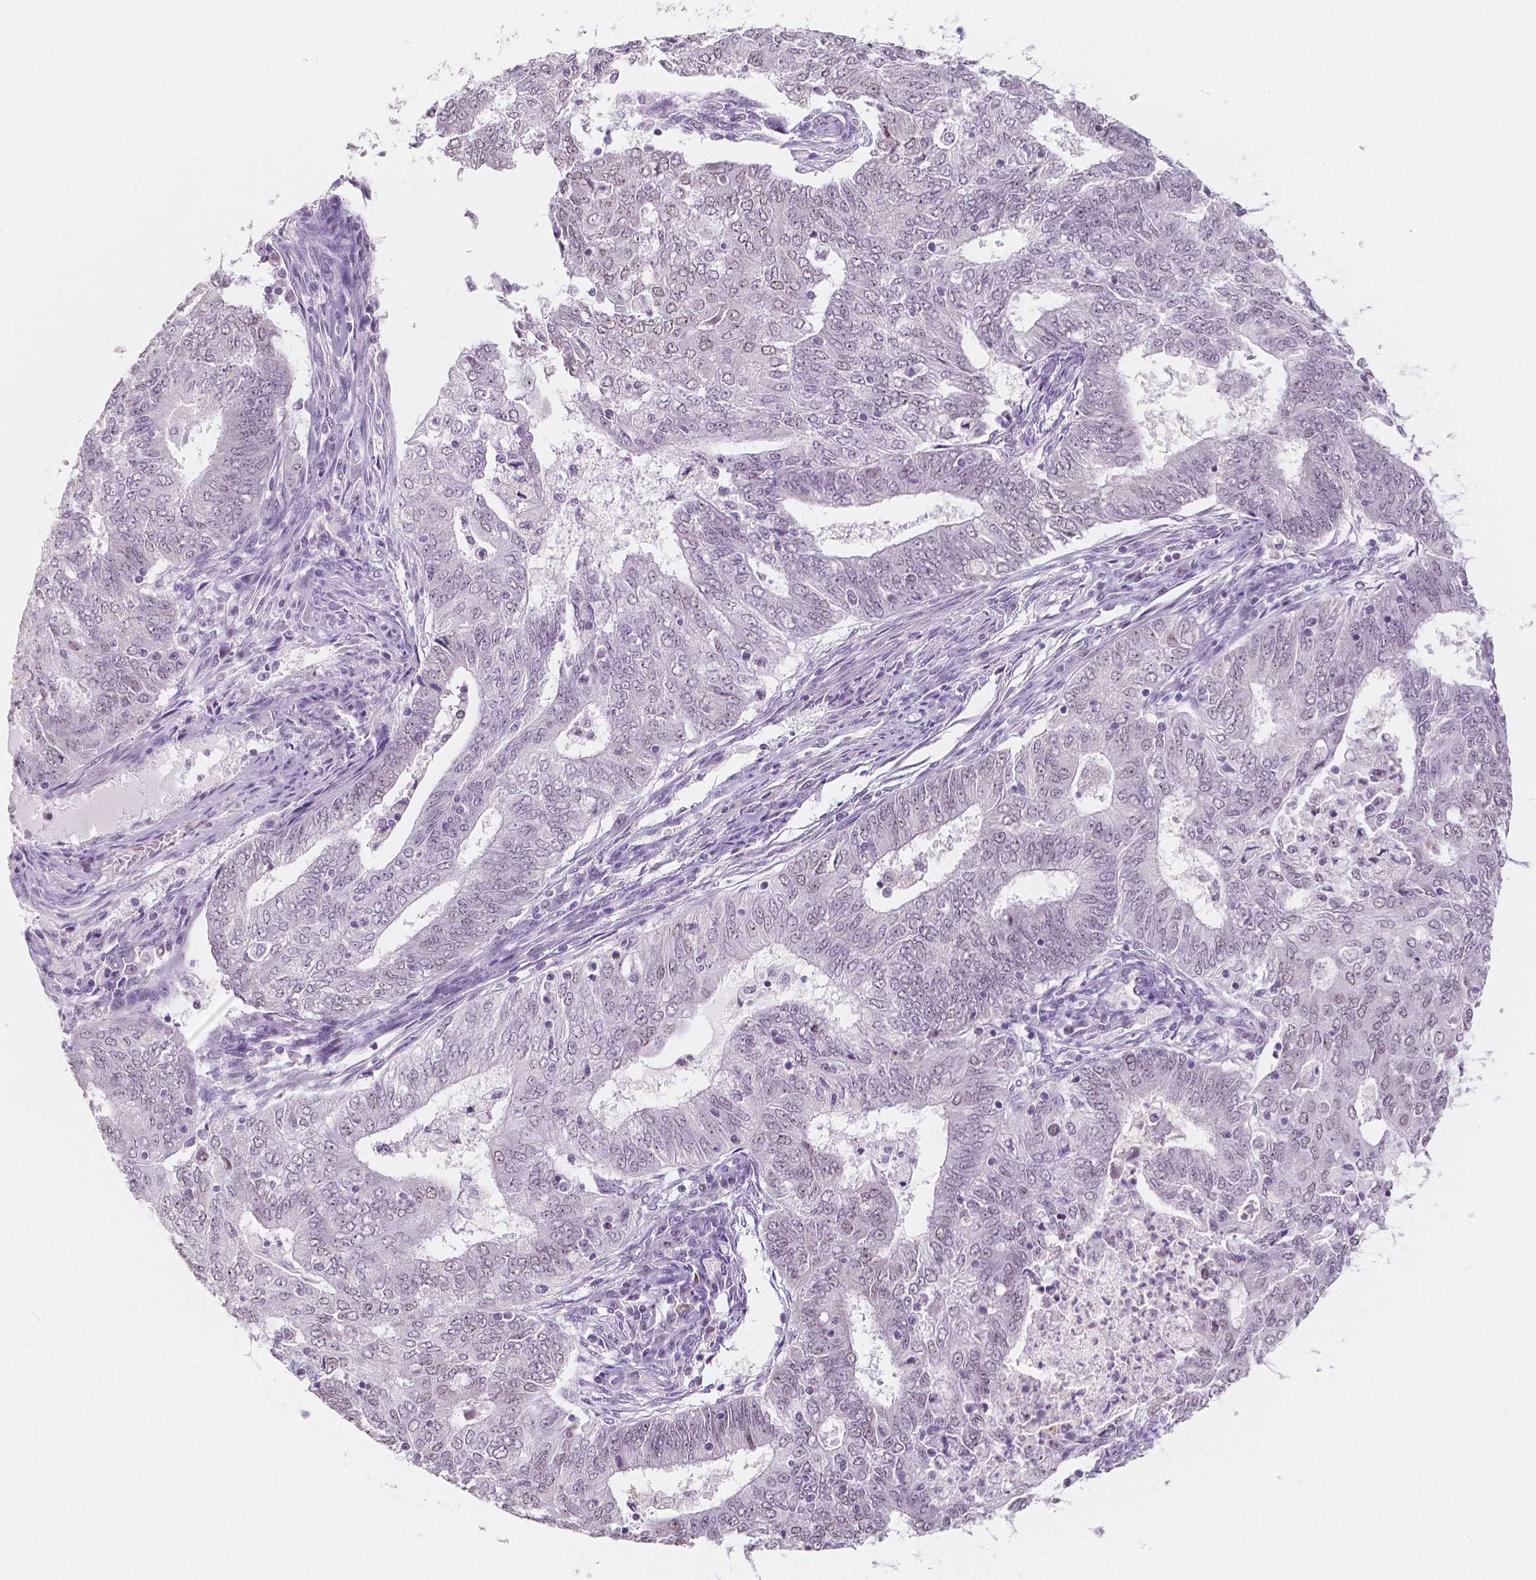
{"staining": {"intensity": "weak", "quantity": "<25%", "location": "nuclear"}, "tissue": "endometrial cancer", "cell_type": "Tumor cells", "image_type": "cancer", "snomed": [{"axis": "morphology", "description": "Adenocarcinoma, NOS"}, {"axis": "topography", "description": "Endometrium"}], "caption": "Tumor cells show no significant protein positivity in adenocarcinoma (endometrial). Brightfield microscopy of immunohistochemistry (IHC) stained with DAB (3,3'-diaminobenzidine) (brown) and hematoxylin (blue), captured at high magnification.", "gene": "NOLC1", "patient": {"sex": "female", "age": 62}}